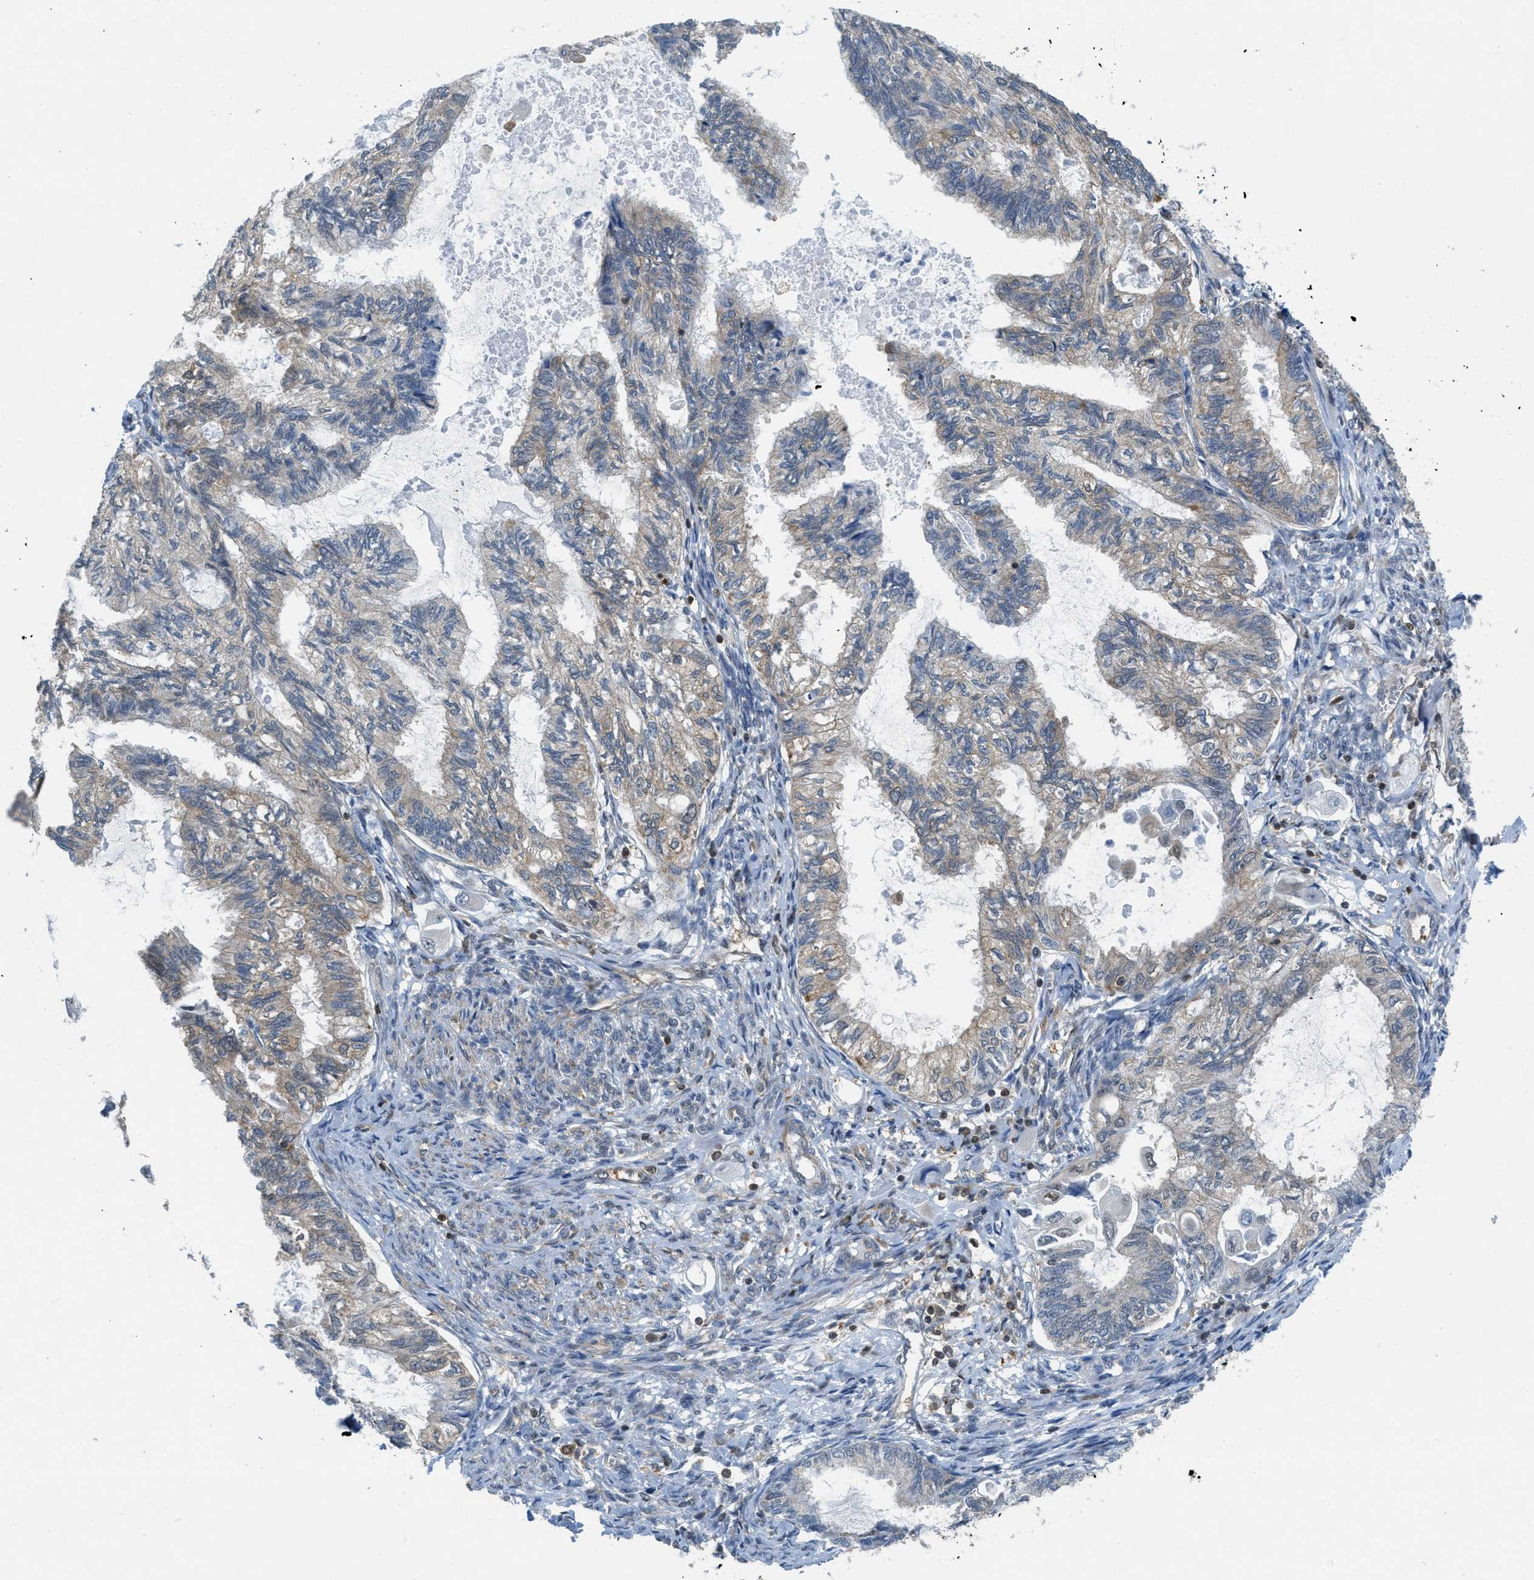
{"staining": {"intensity": "weak", "quantity": "25%-75%", "location": "cytoplasmic/membranous"}, "tissue": "cervical cancer", "cell_type": "Tumor cells", "image_type": "cancer", "snomed": [{"axis": "morphology", "description": "Normal tissue, NOS"}, {"axis": "morphology", "description": "Adenocarcinoma, NOS"}, {"axis": "topography", "description": "Cervix"}, {"axis": "topography", "description": "Endometrium"}], "caption": "Brown immunohistochemical staining in human cervical cancer exhibits weak cytoplasmic/membranous positivity in about 25%-75% of tumor cells. (DAB IHC with brightfield microscopy, high magnification).", "gene": "PIP5K1C", "patient": {"sex": "female", "age": 86}}